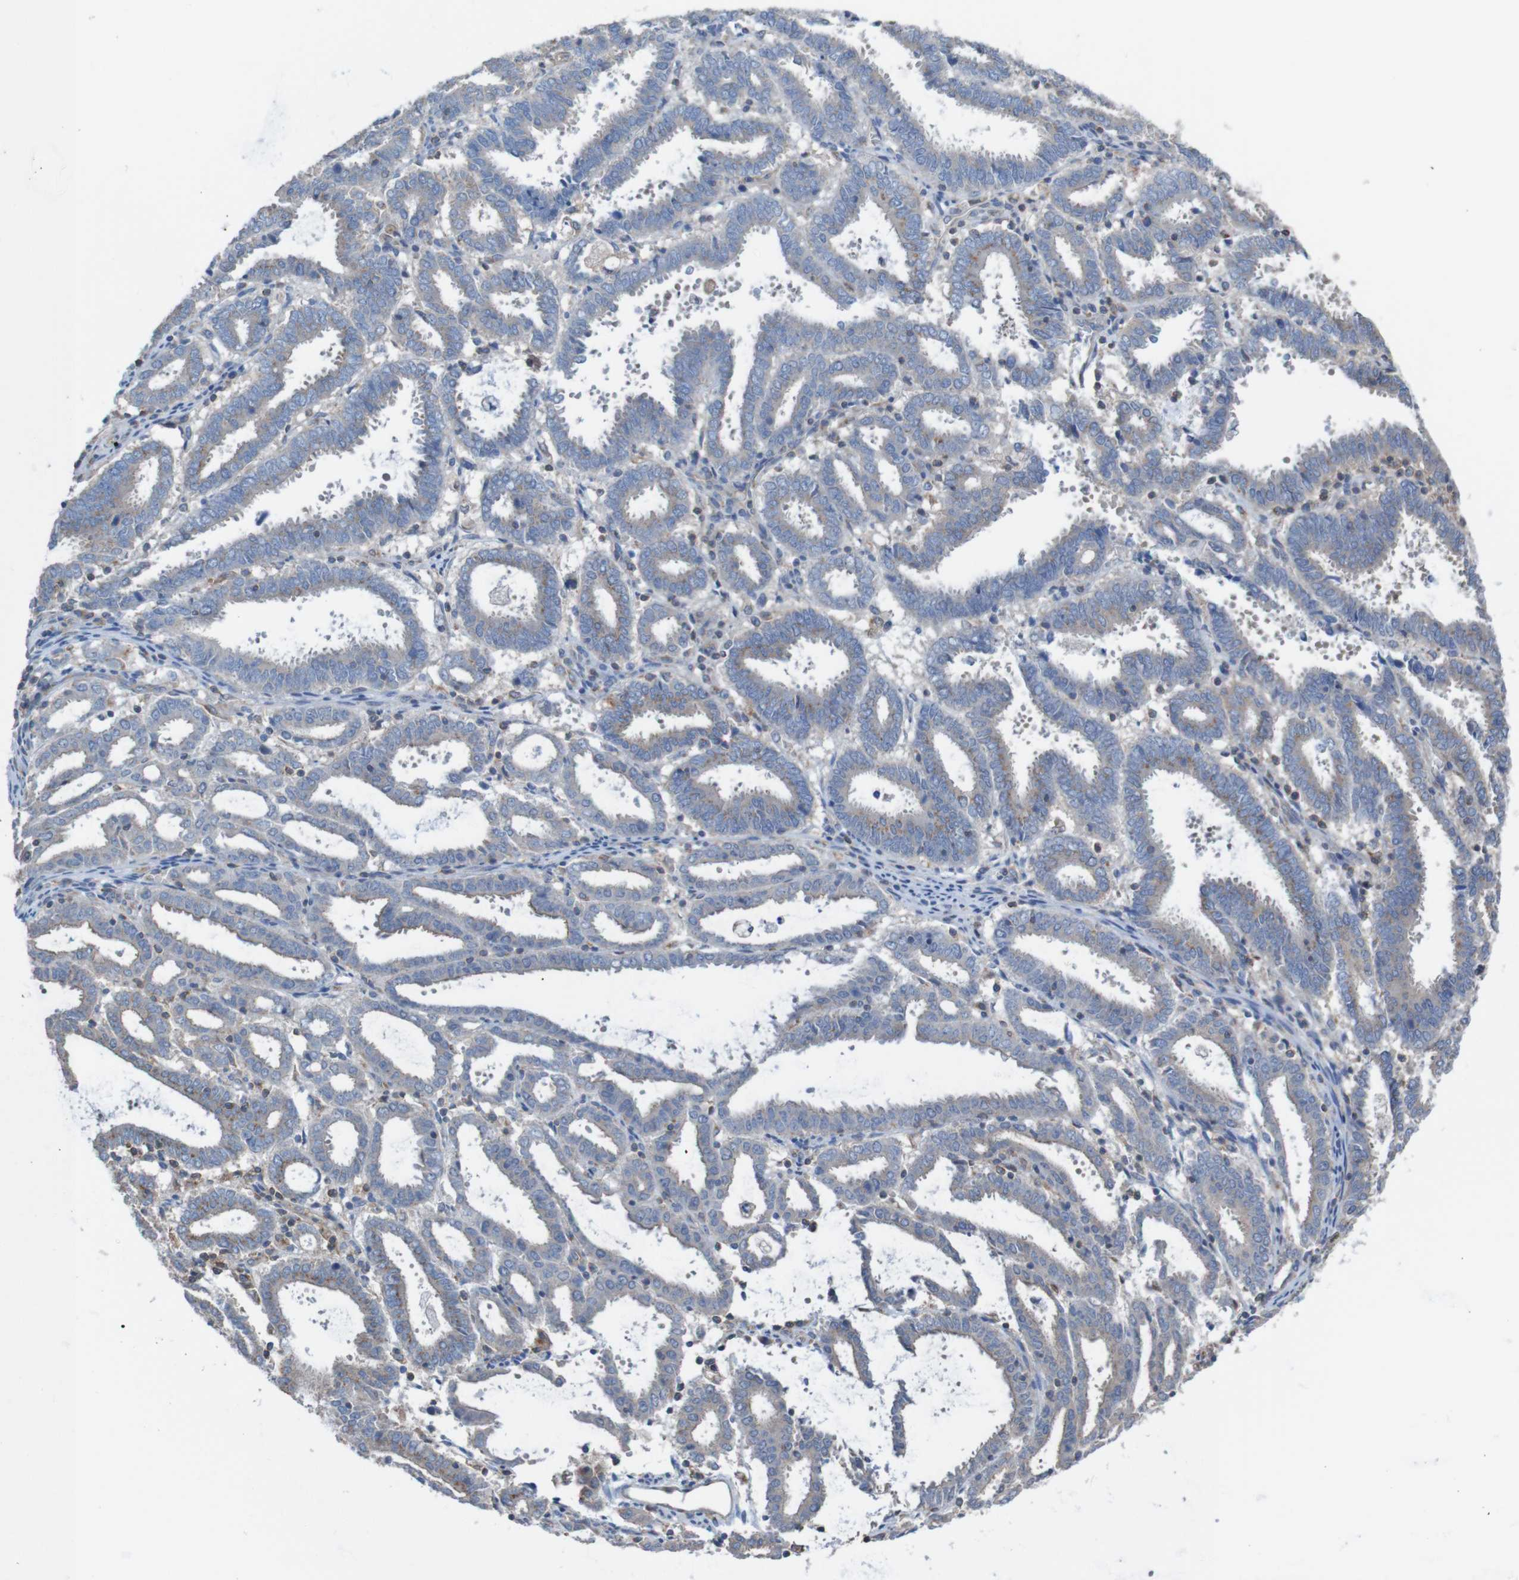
{"staining": {"intensity": "moderate", "quantity": "25%-75%", "location": "cytoplasmic/membranous"}, "tissue": "endometrial cancer", "cell_type": "Tumor cells", "image_type": "cancer", "snomed": [{"axis": "morphology", "description": "Adenocarcinoma, NOS"}, {"axis": "topography", "description": "Uterus"}], "caption": "Immunohistochemical staining of endometrial cancer demonstrates moderate cytoplasmic/membranous protein expression in approximately 25%-75% of tumor cells. (DAB (3,3'-diaminobenzidine) IHC, brown staining for protein, blue staining for nuclei).", "gene": "MINAR1", "patient": {"sex": "female", "age": 83}}